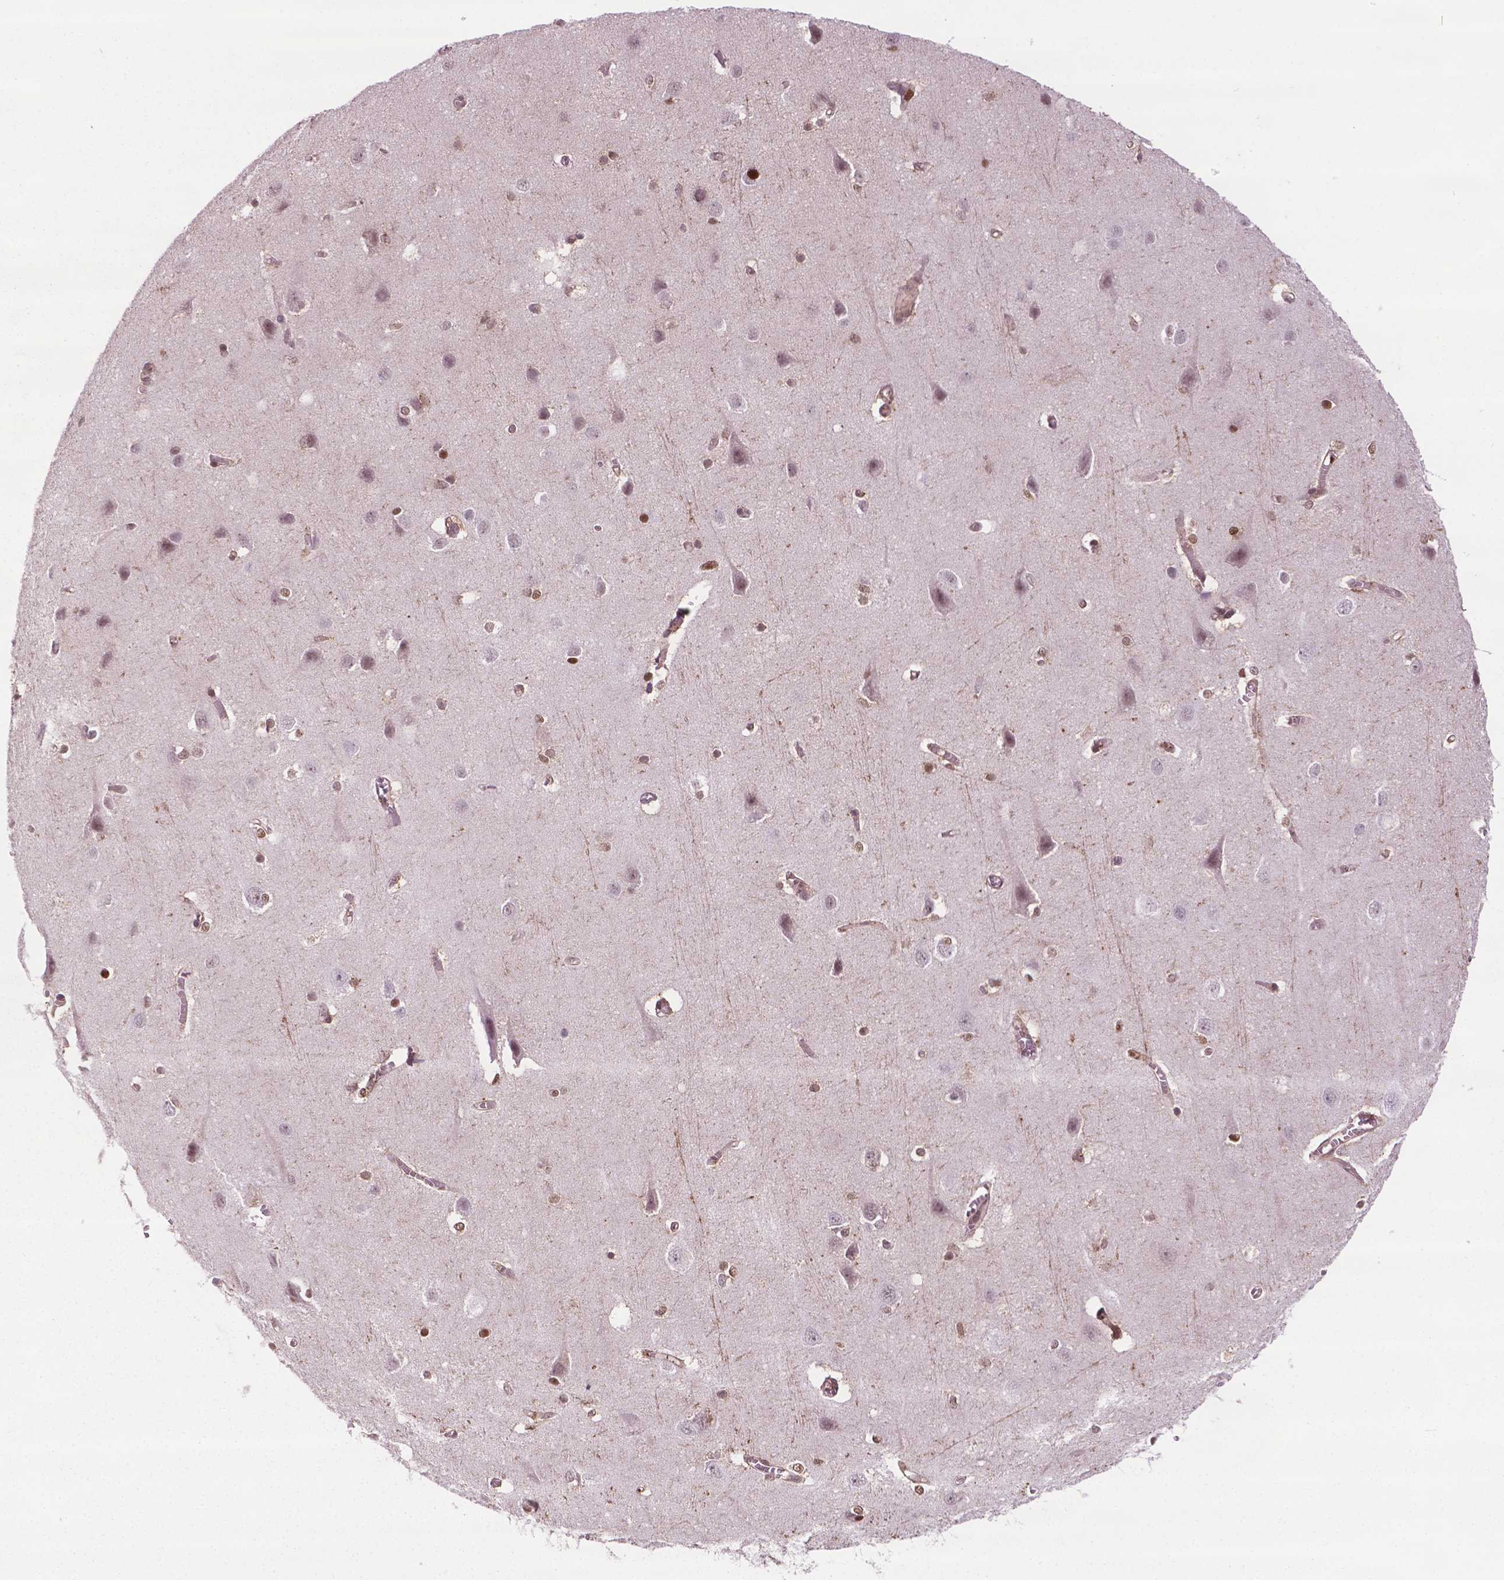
{"staining": {"intensity": "weak", "quantity": ">75%", "location": "cytoplasmic/membranous"}, "tissue": "cerebral cortex", "cell_type": "Endothelial cells", "image_type": "normal", "snomed": [{"axis": "morphology", "description": "Normal tissue, NOS"}, {"axis": "topography", "description": "Cerebral cortex"}], "caption": "Weak cytoplasmic/membranous staining for a protein is seen in approximately >75% of endothelial cells of normal cerebral cortex using IHC.", "gene": "PLIN3", "patient": {"sex": "male", "age": 37}}